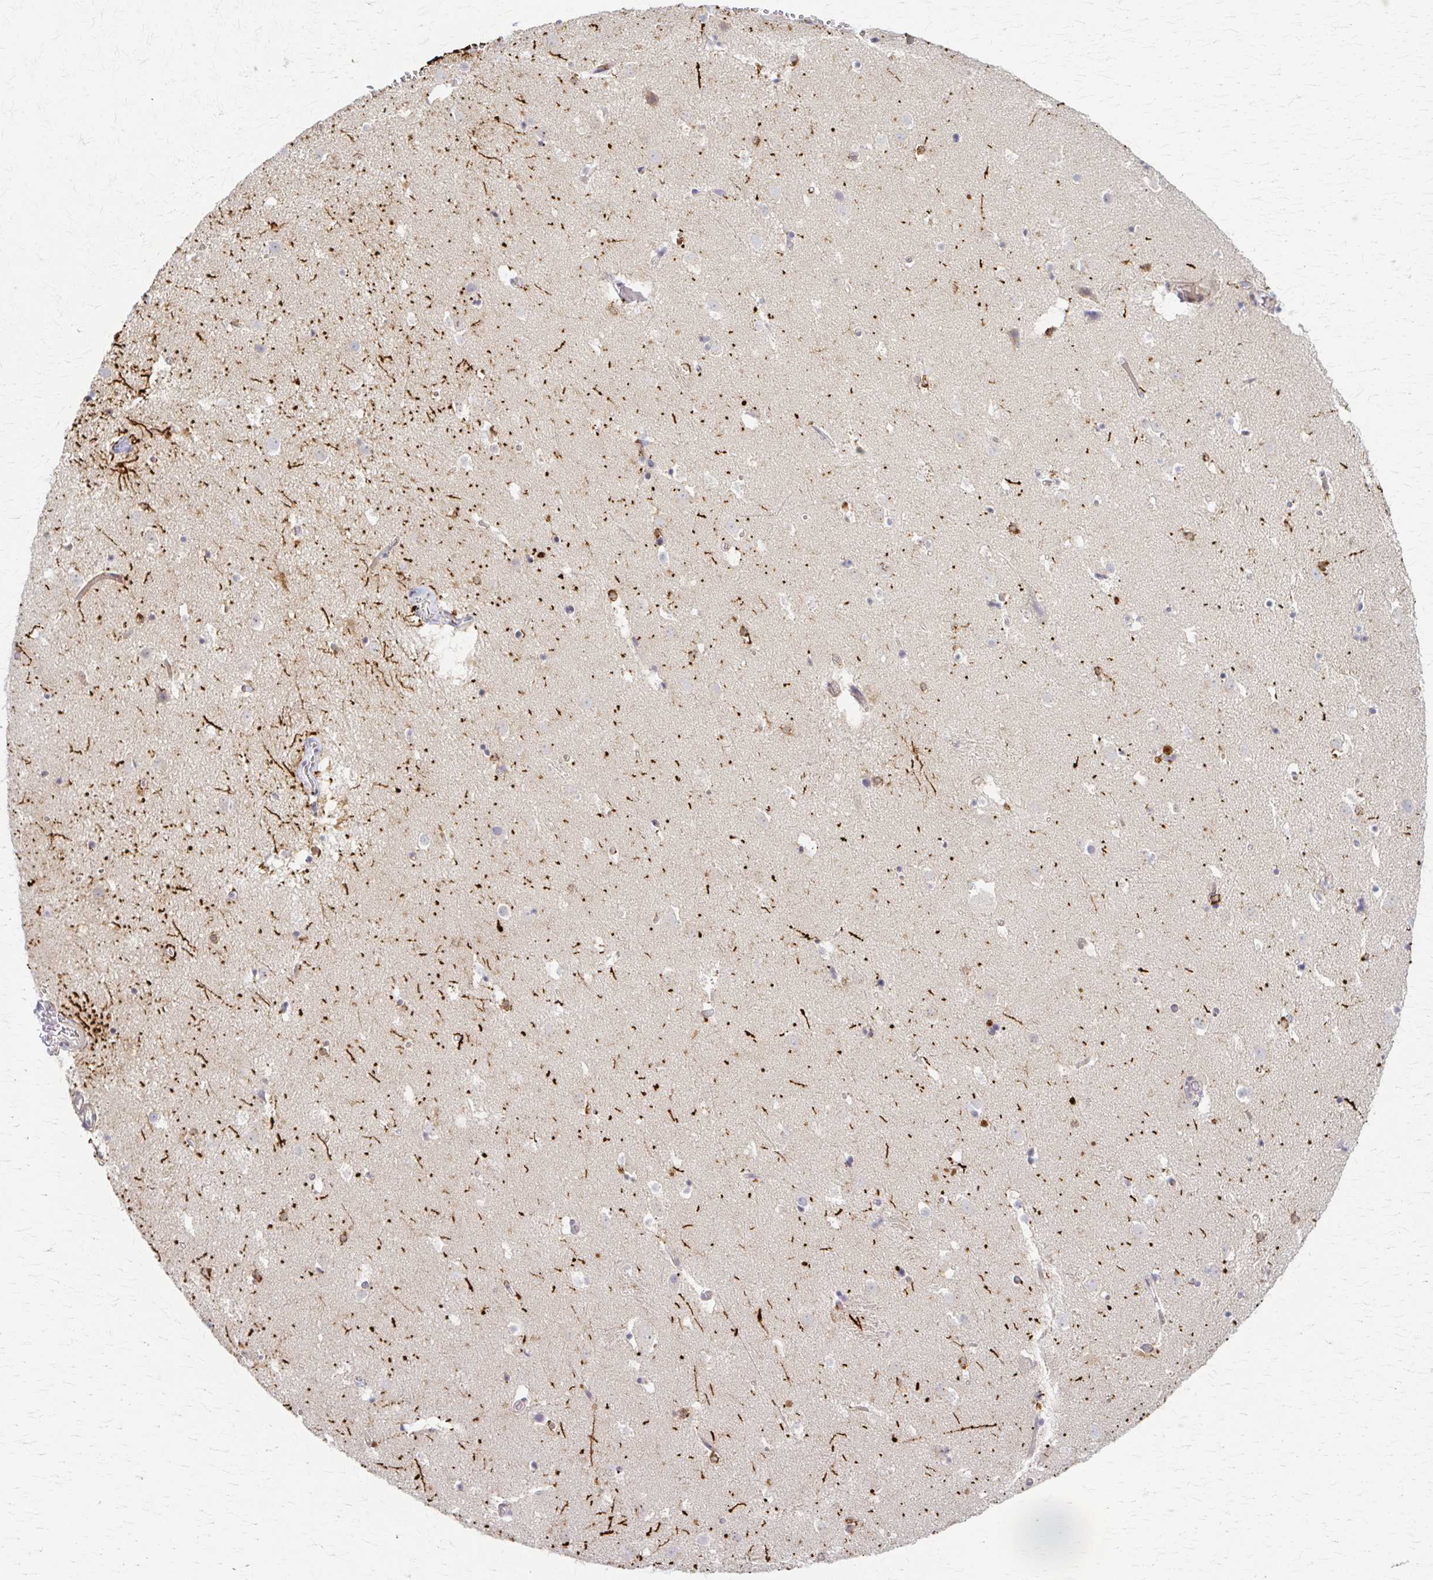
{"staining": {"intensity": "negative", "quantity": "none", "location": "none"}, "tissue": "caudate", "cell_type": "Glial cells", "image_type": "normal", "snomed": [{"axis": "morphology", "description": "Normal tissue, NOS"}, {"axis": "topography", "description": "Lateral ventricle wall"}], "caption": "Image shows no significant protein expression in glial cells of unremarkable caudate.", "gene": "ARHGAP35", "patient": {"sex": "male", "age": 37}}